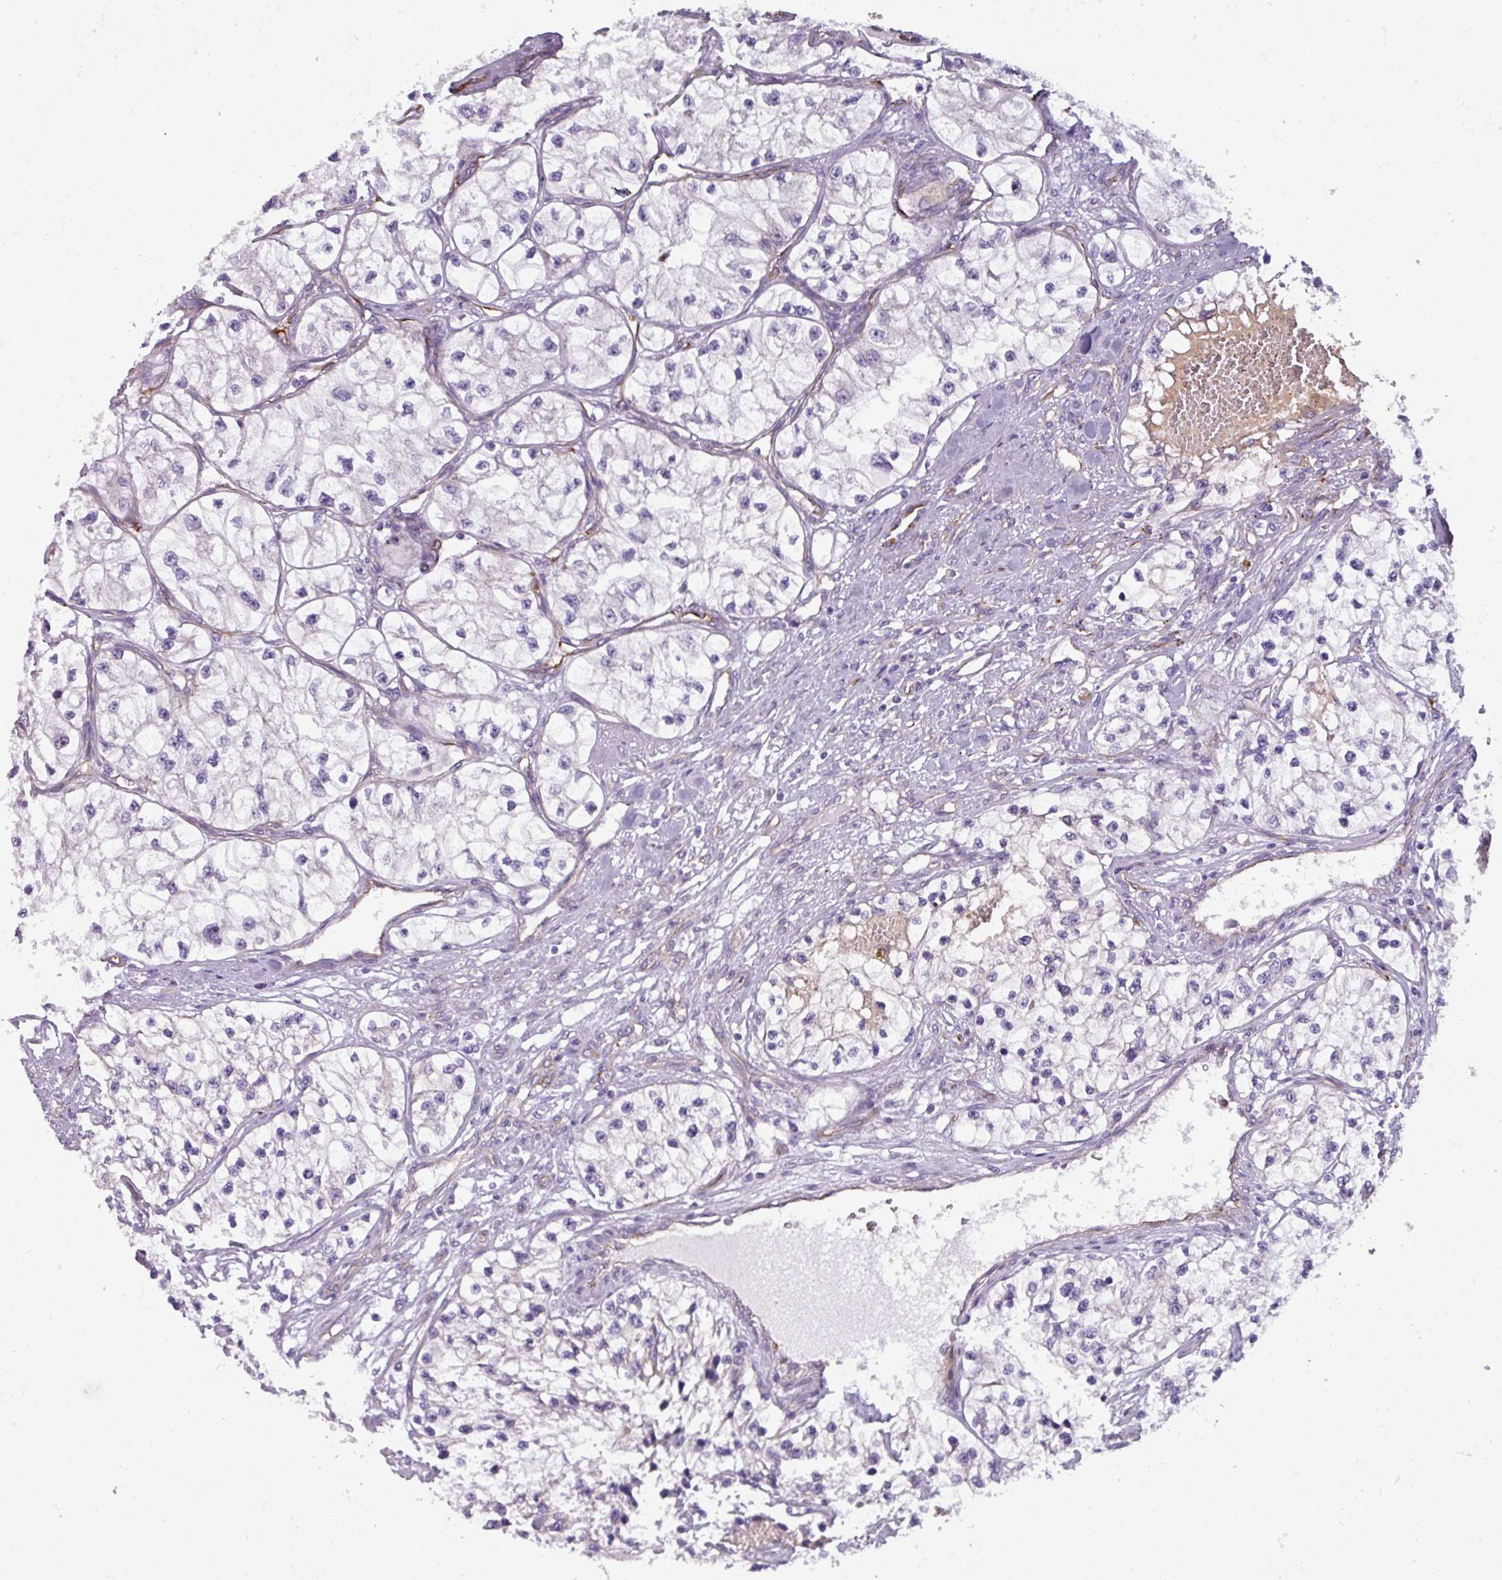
{"staining": {"intensity": "negative", "quantity": "none", "location": "none"}, "tissue": "renal cancer", "cell_type": "Tumor cells", "image_type": "cancer", "snomed": [{"axis": "morphology", "description": "Adenocarcinoma, NOS"}, {"axis": "topography", "description": "Kidney"}], "caption": "The photomicrograph exhibits no staining of tumor cells in renal cancer (adenocarcinoma).", "gene": "BUD23", "patient": {"sex": "female", "age": 57}}